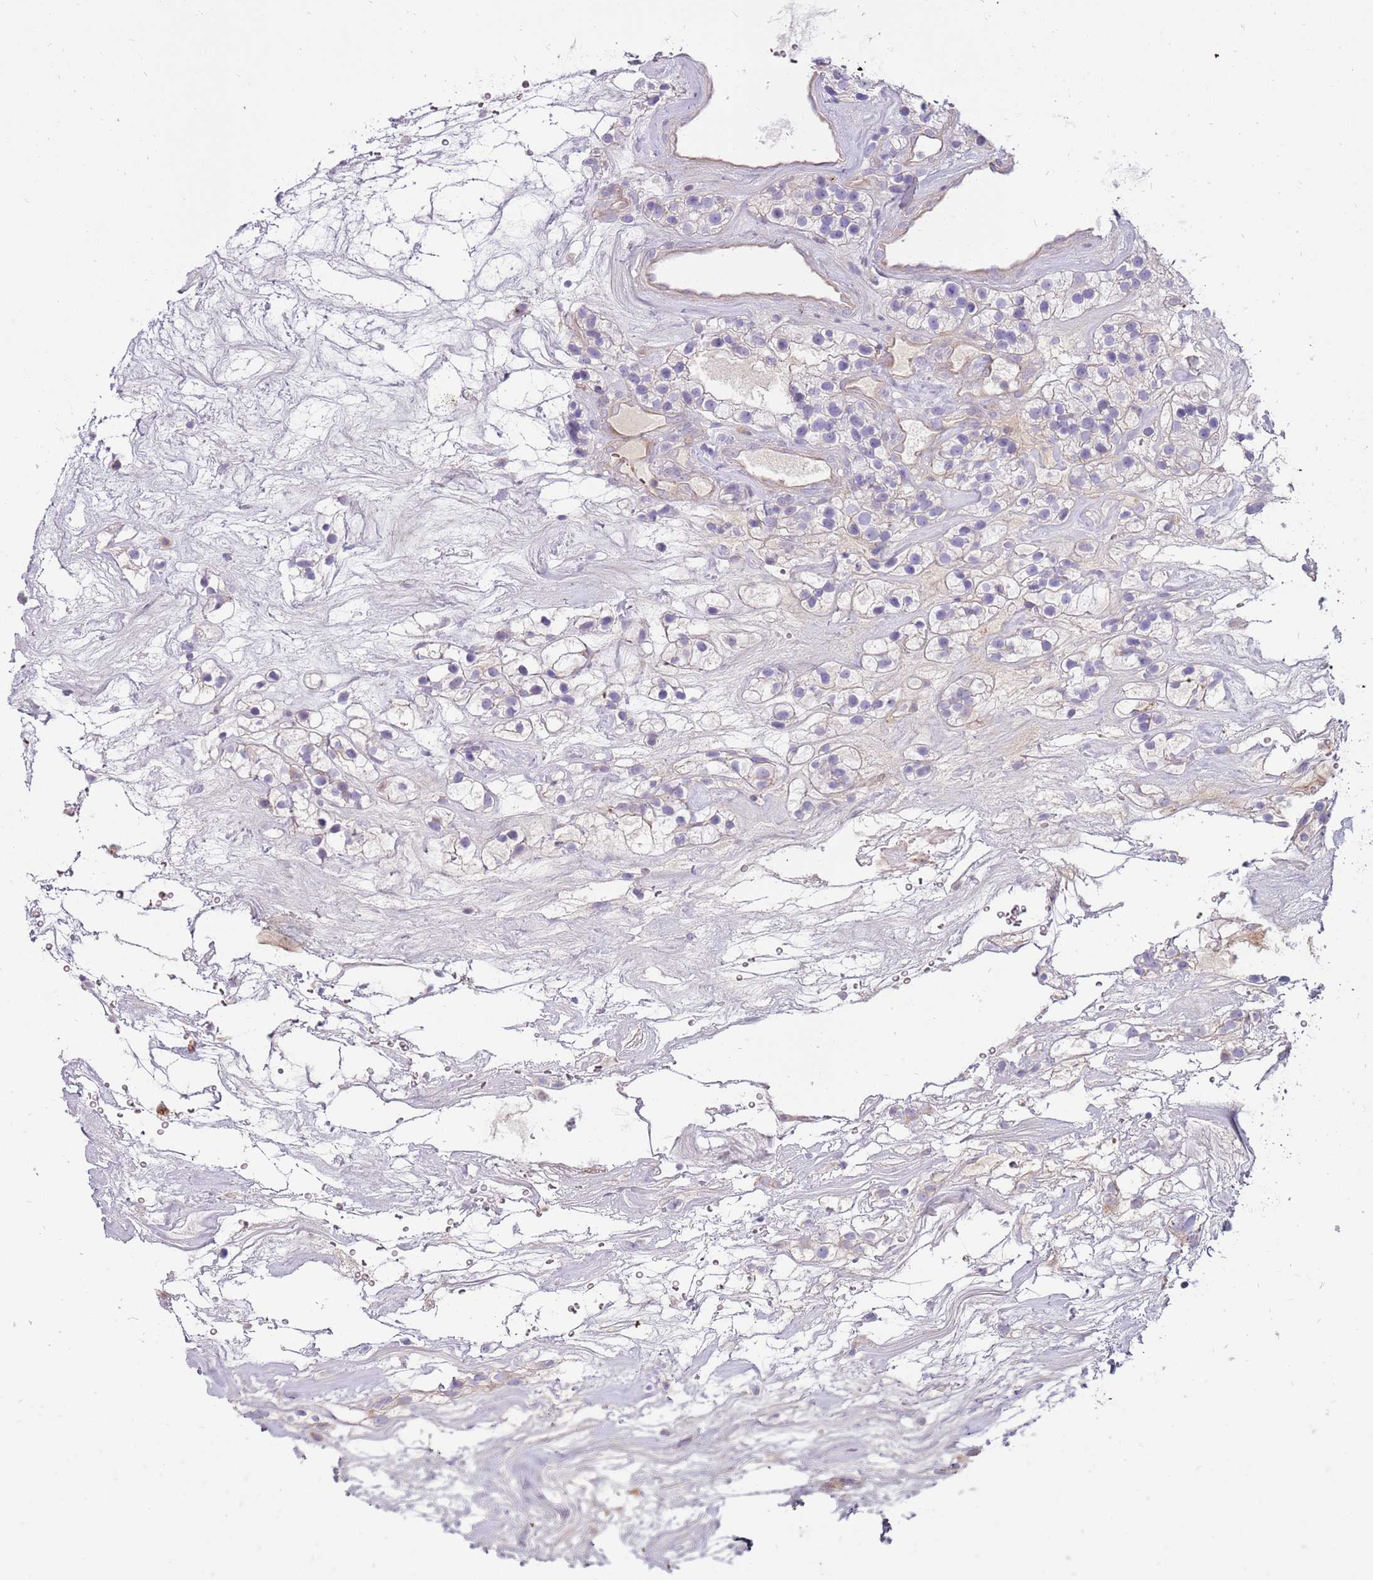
{"staining": {"intensity": "negative", "quantity": "none", "location": "none"}, "tissue": "renal cancer", "cell_type": "Tumor cells", "image_type": "cancer", "snomed": [{"axis": "morphology", "description": "Adenocarcinoma, NOS"}, {"axis": "topography", "description": "Kidney"}], "caption": "Tumor cells are negative for brown protein staining in renal cancer (adenocarcinoma).", "gene": "MCUB", "patient": {"sex": "female", "age": 57}}